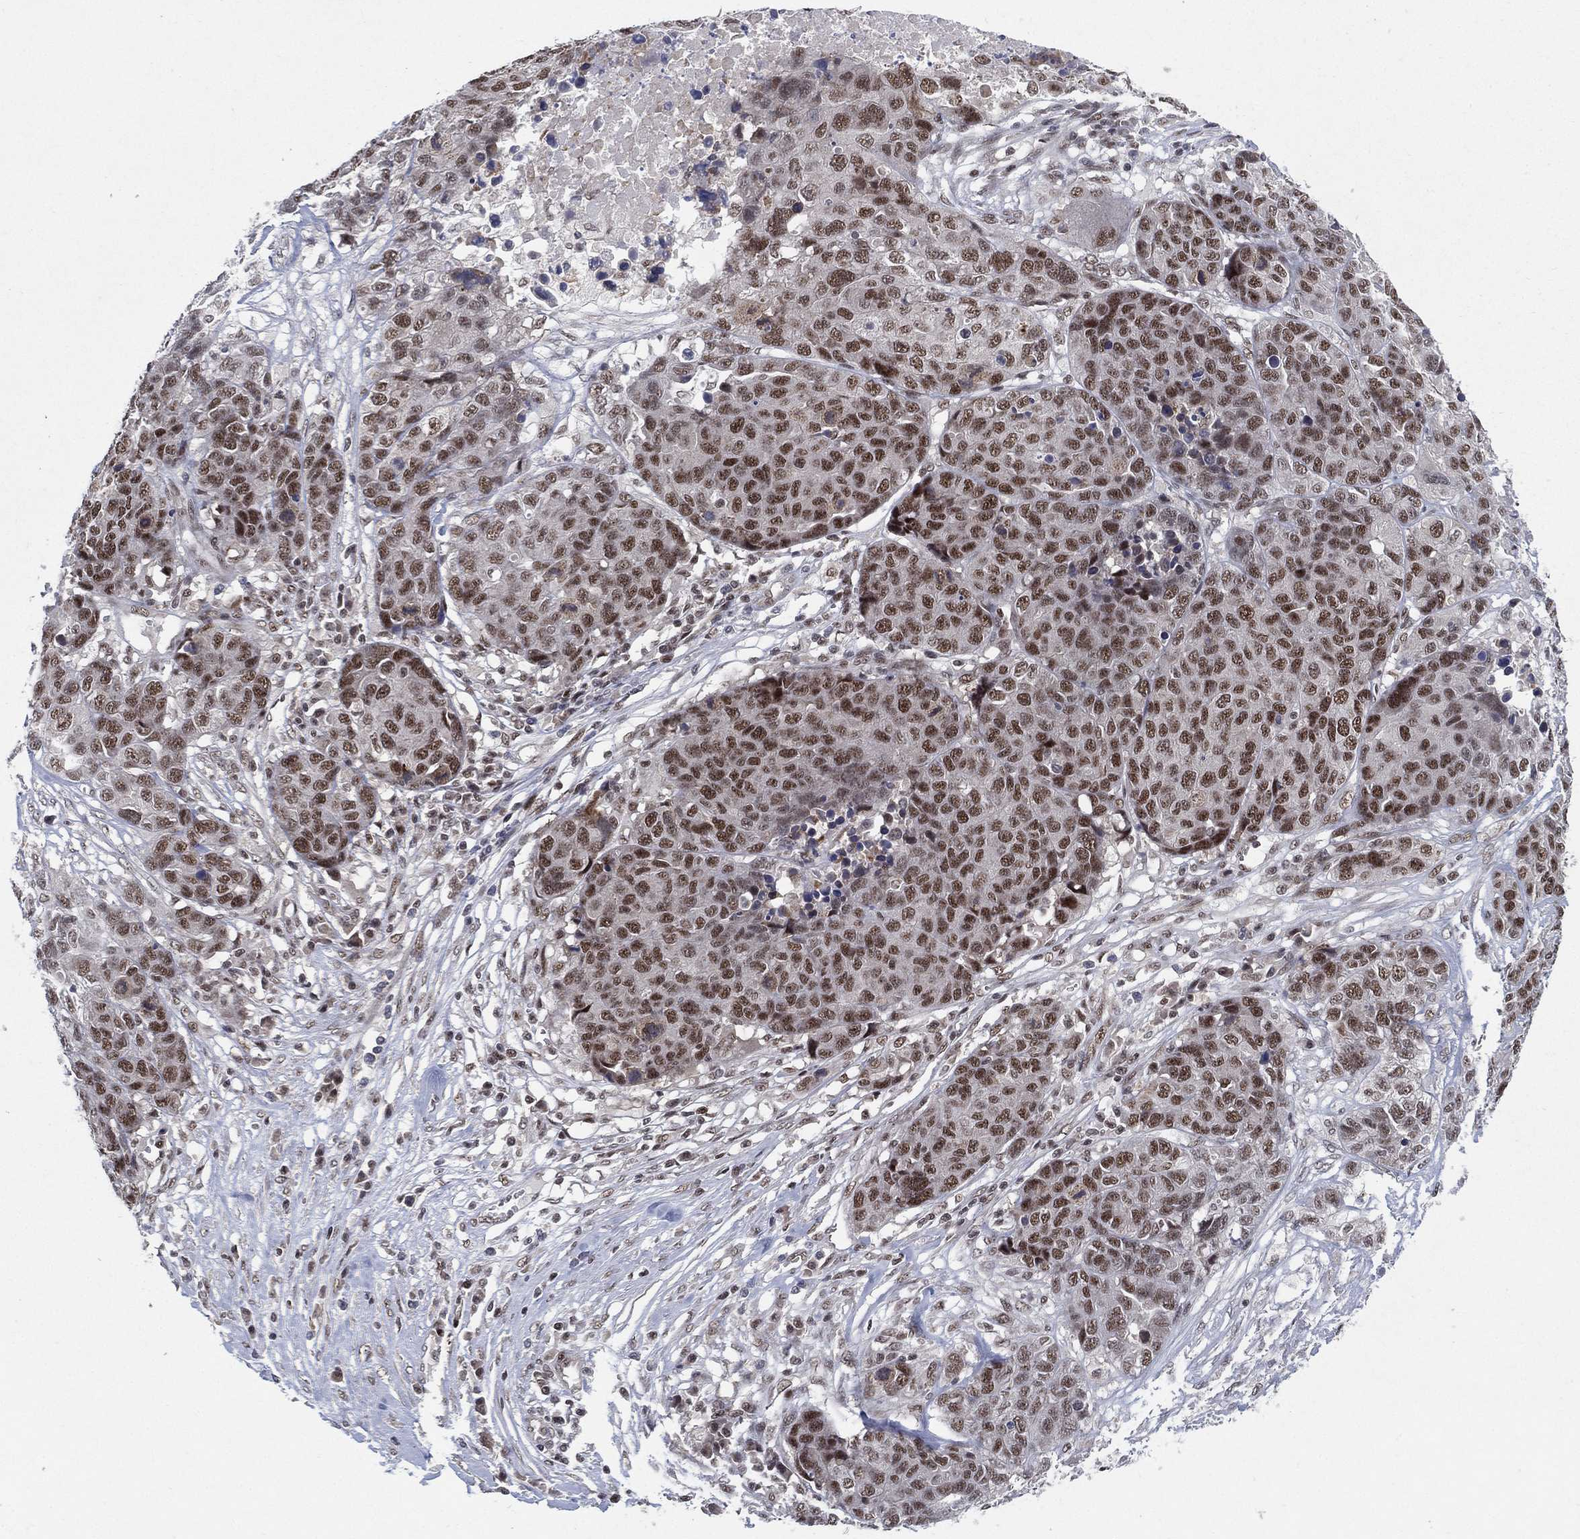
{"staining": {"intensity": "moderate", "quantity": ">75%", "location": "nuclear"}, "tissue": "ovarian cancer", "cell_type": "Tumor cells", "image_type": "cancer", "snomed": [{"axis": "morphology", "description": "Cystadenocarcinoma, serous, NOS"}, {"axis": "topography", "description": "Ovary"}], "caption": "A brown stain shows moderate nuclear positivity of a protein in human serous cystadenocarcinoma (ovarian) tumor cells. (Stains: DAB (3,3'-diaminobenzidine) in brown, nuclei in blue, Microscopy: brightfield microscopy at high magnification).", "gene": "DGCR8", "patient": {"sex": "female", "age": 87}}